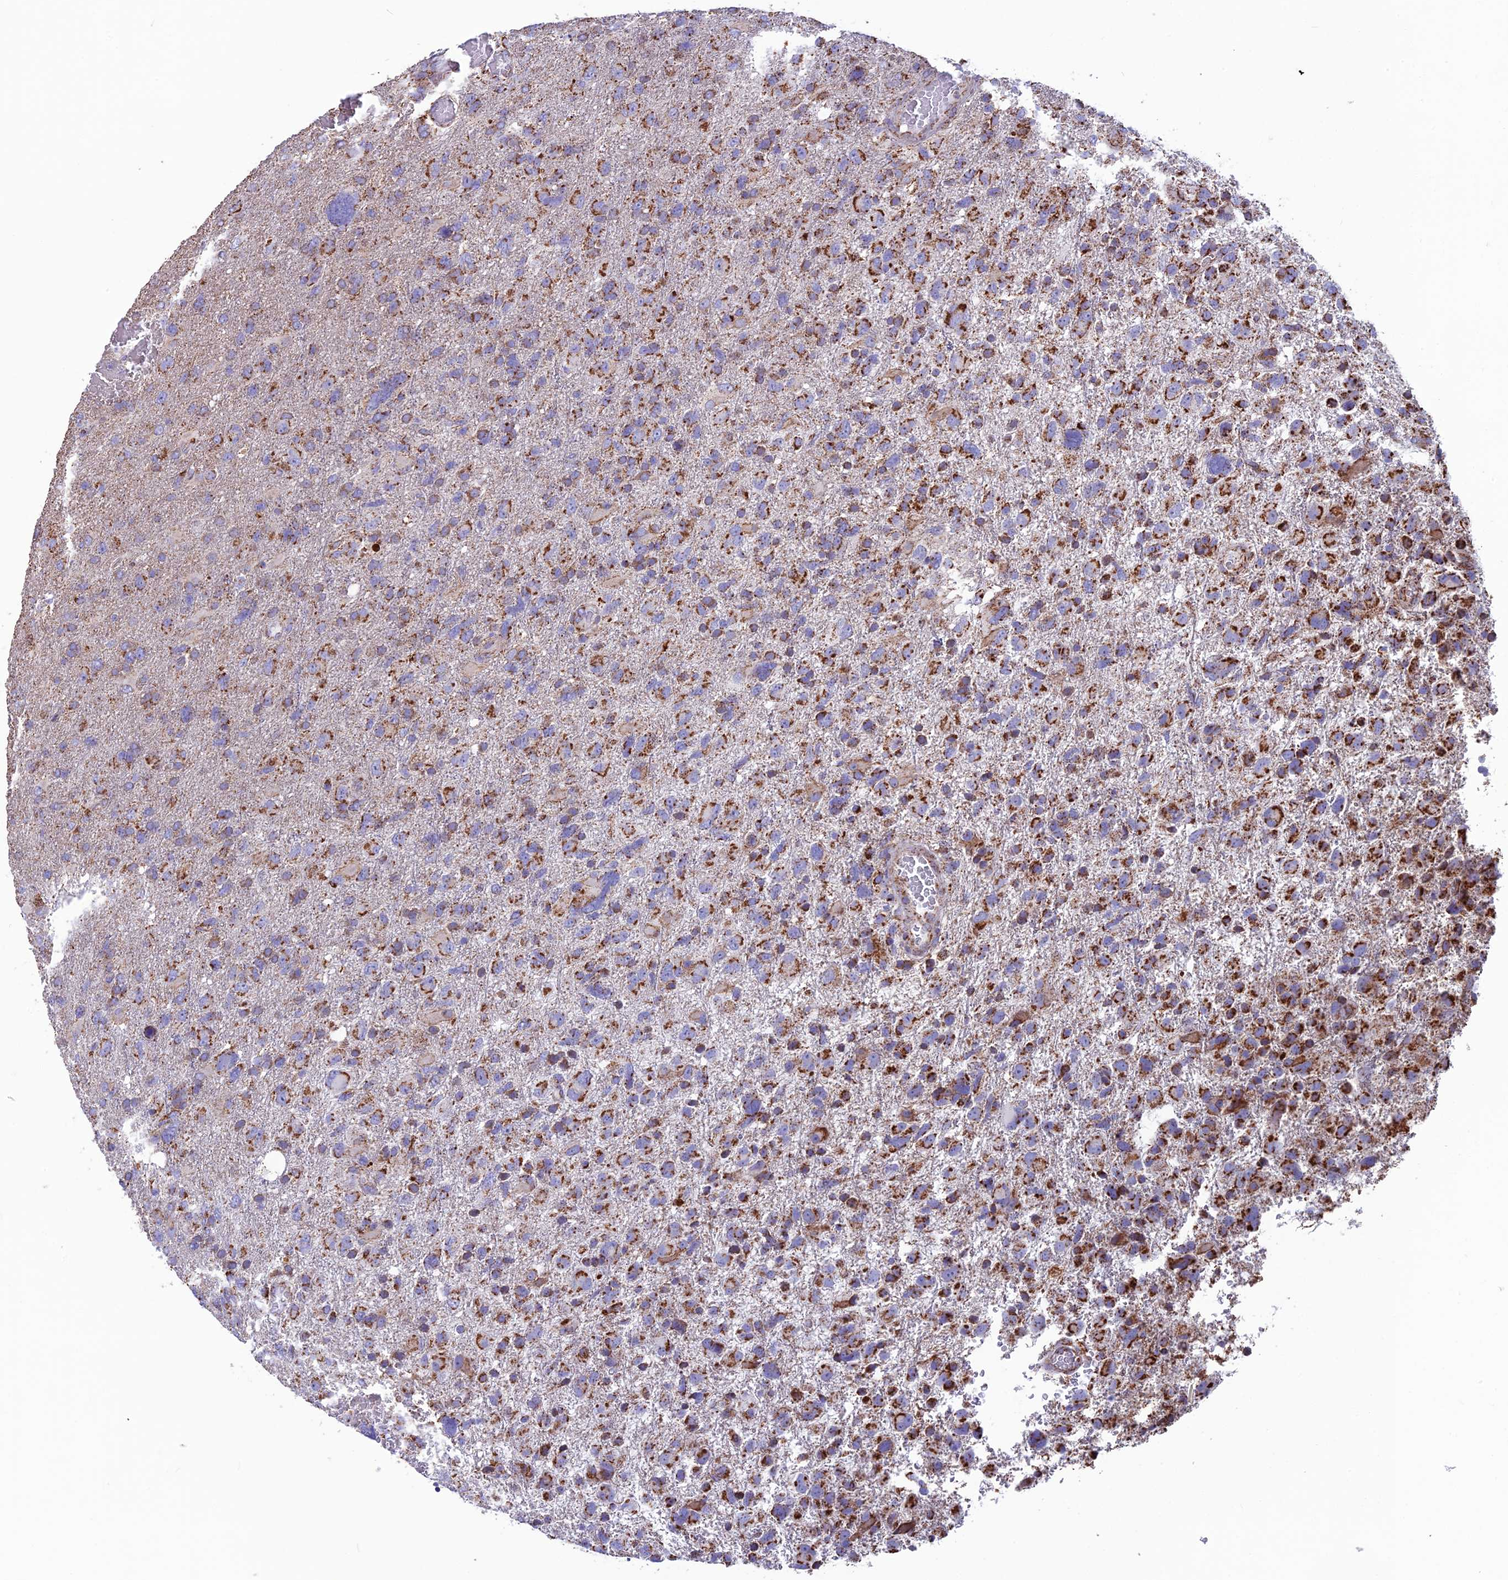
{"staining": {"intensity": "strong", "quantity": "25%-75%", "location": "cytoplasmic/membranous"}, "tissue": "glioma", "cell_type": "Tumor cells", "image_type": "cancer", "snomed": [{"axis": "morphology", "description": "Glioma, malignant, High grade"}, {"axis": "topography", "description": "Brain"}], "caption": "Strong cytoplasmic/membranous protein expression is present in approximately 25%-75% of tumor cells in glioma. (IHC, brightfield microscopy, high magnification).", "gene": "CS", "patient": {"sex": "male", "age": 61}}